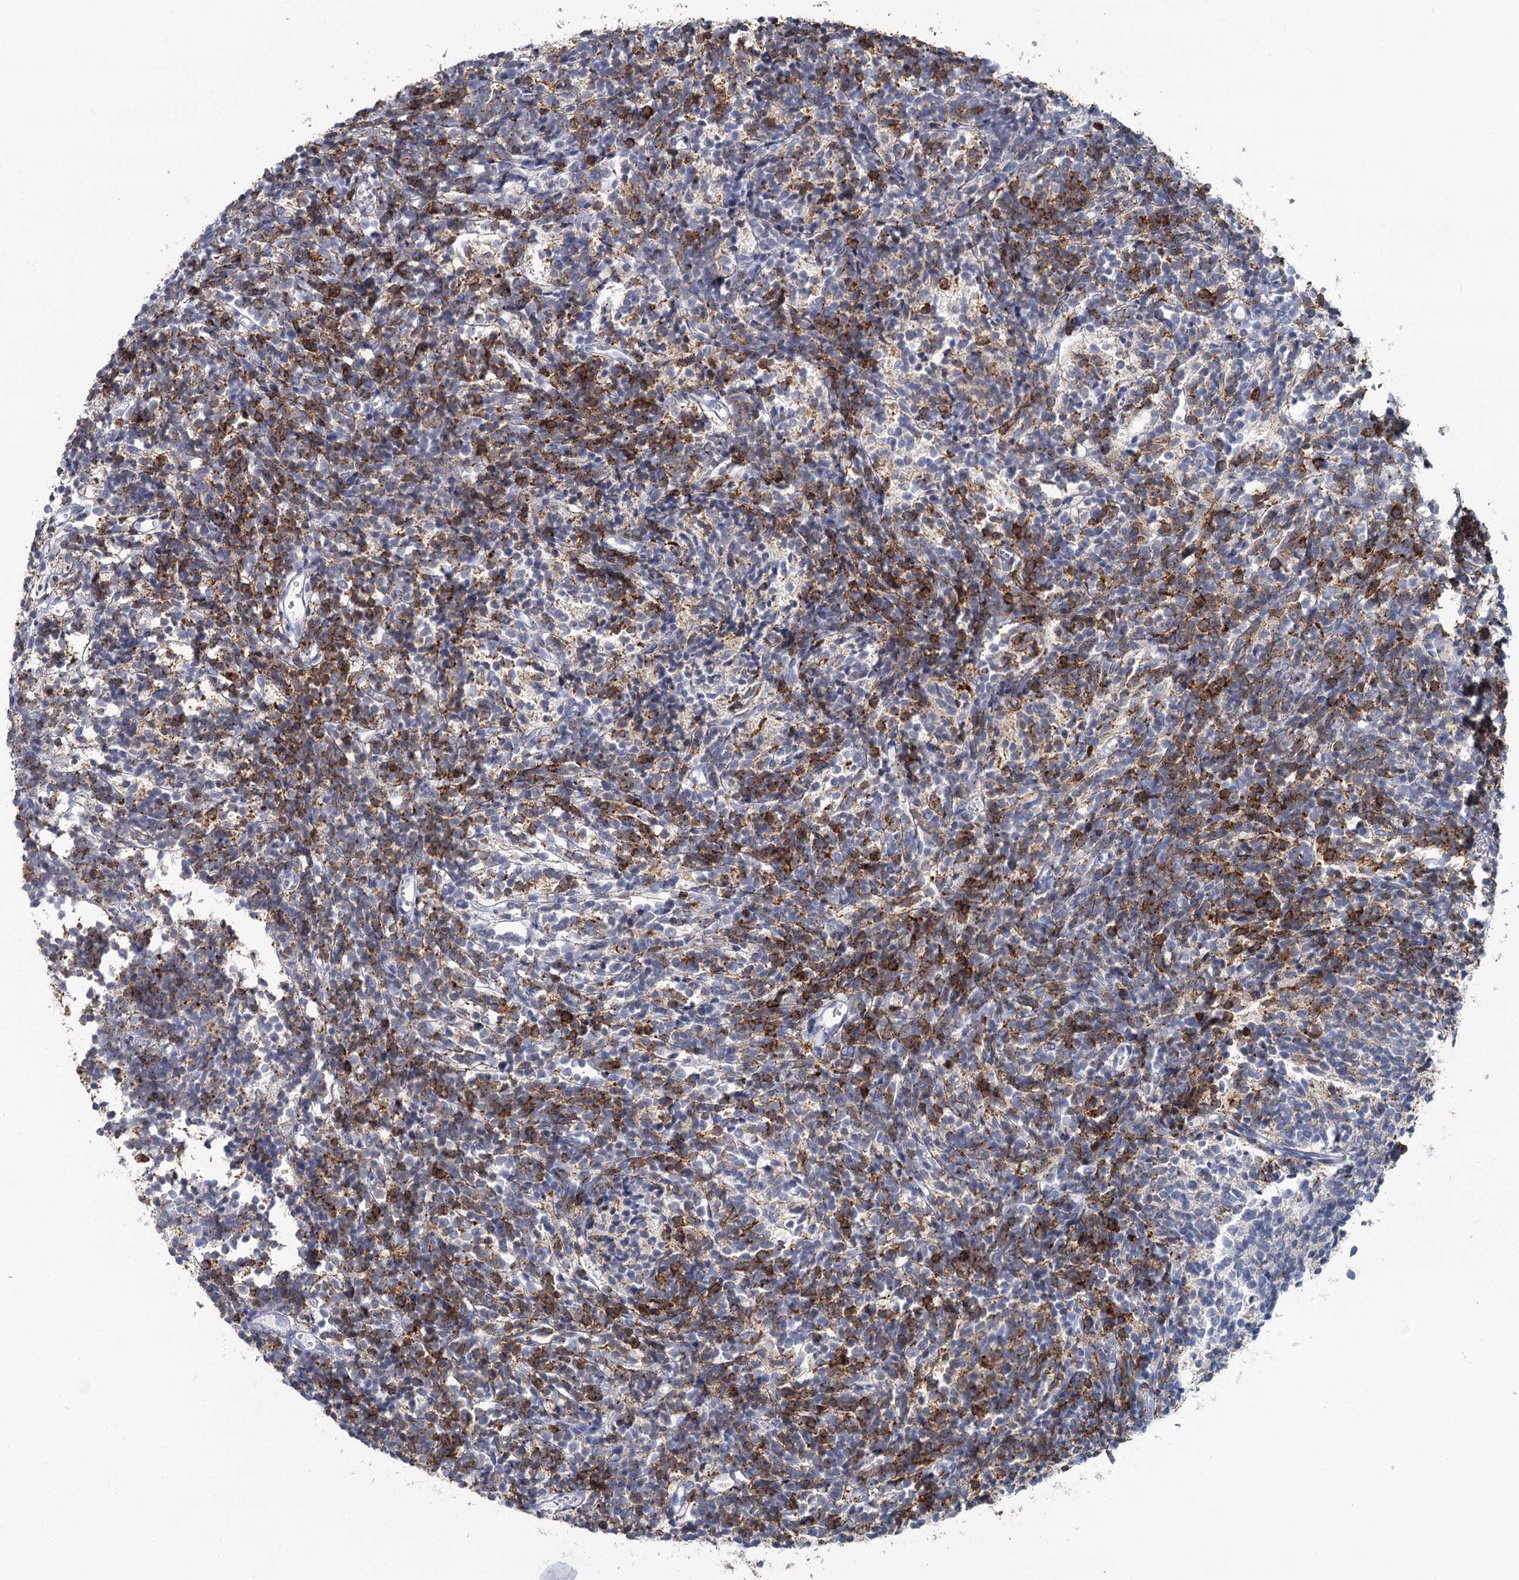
{"staining": {"intensity": "moderate", "quantity": "25%-75%", "location": "cytoplasmic/membranous"}, "tissue": "glioma", "cell_type": "Tumor cells", "image_type": "cancer", "snomed": [{"axis": "morphology", "description": "Glioma, malignant, Low grade"}, {"axis": "topography", "description": "Brain"}], "caption": "IHC histopathology image of neoplastic tissue: malignant low-grade glioma stained using immunohistochemistry reveals medium levels of moderate protein expression localized specifically in the cytoplasmic/membranous of tumor cells, appearing as a cytoplasmic/membranous brown color.", "gene": "CHGA", "patient": {"sex": "female", "age": 1}}